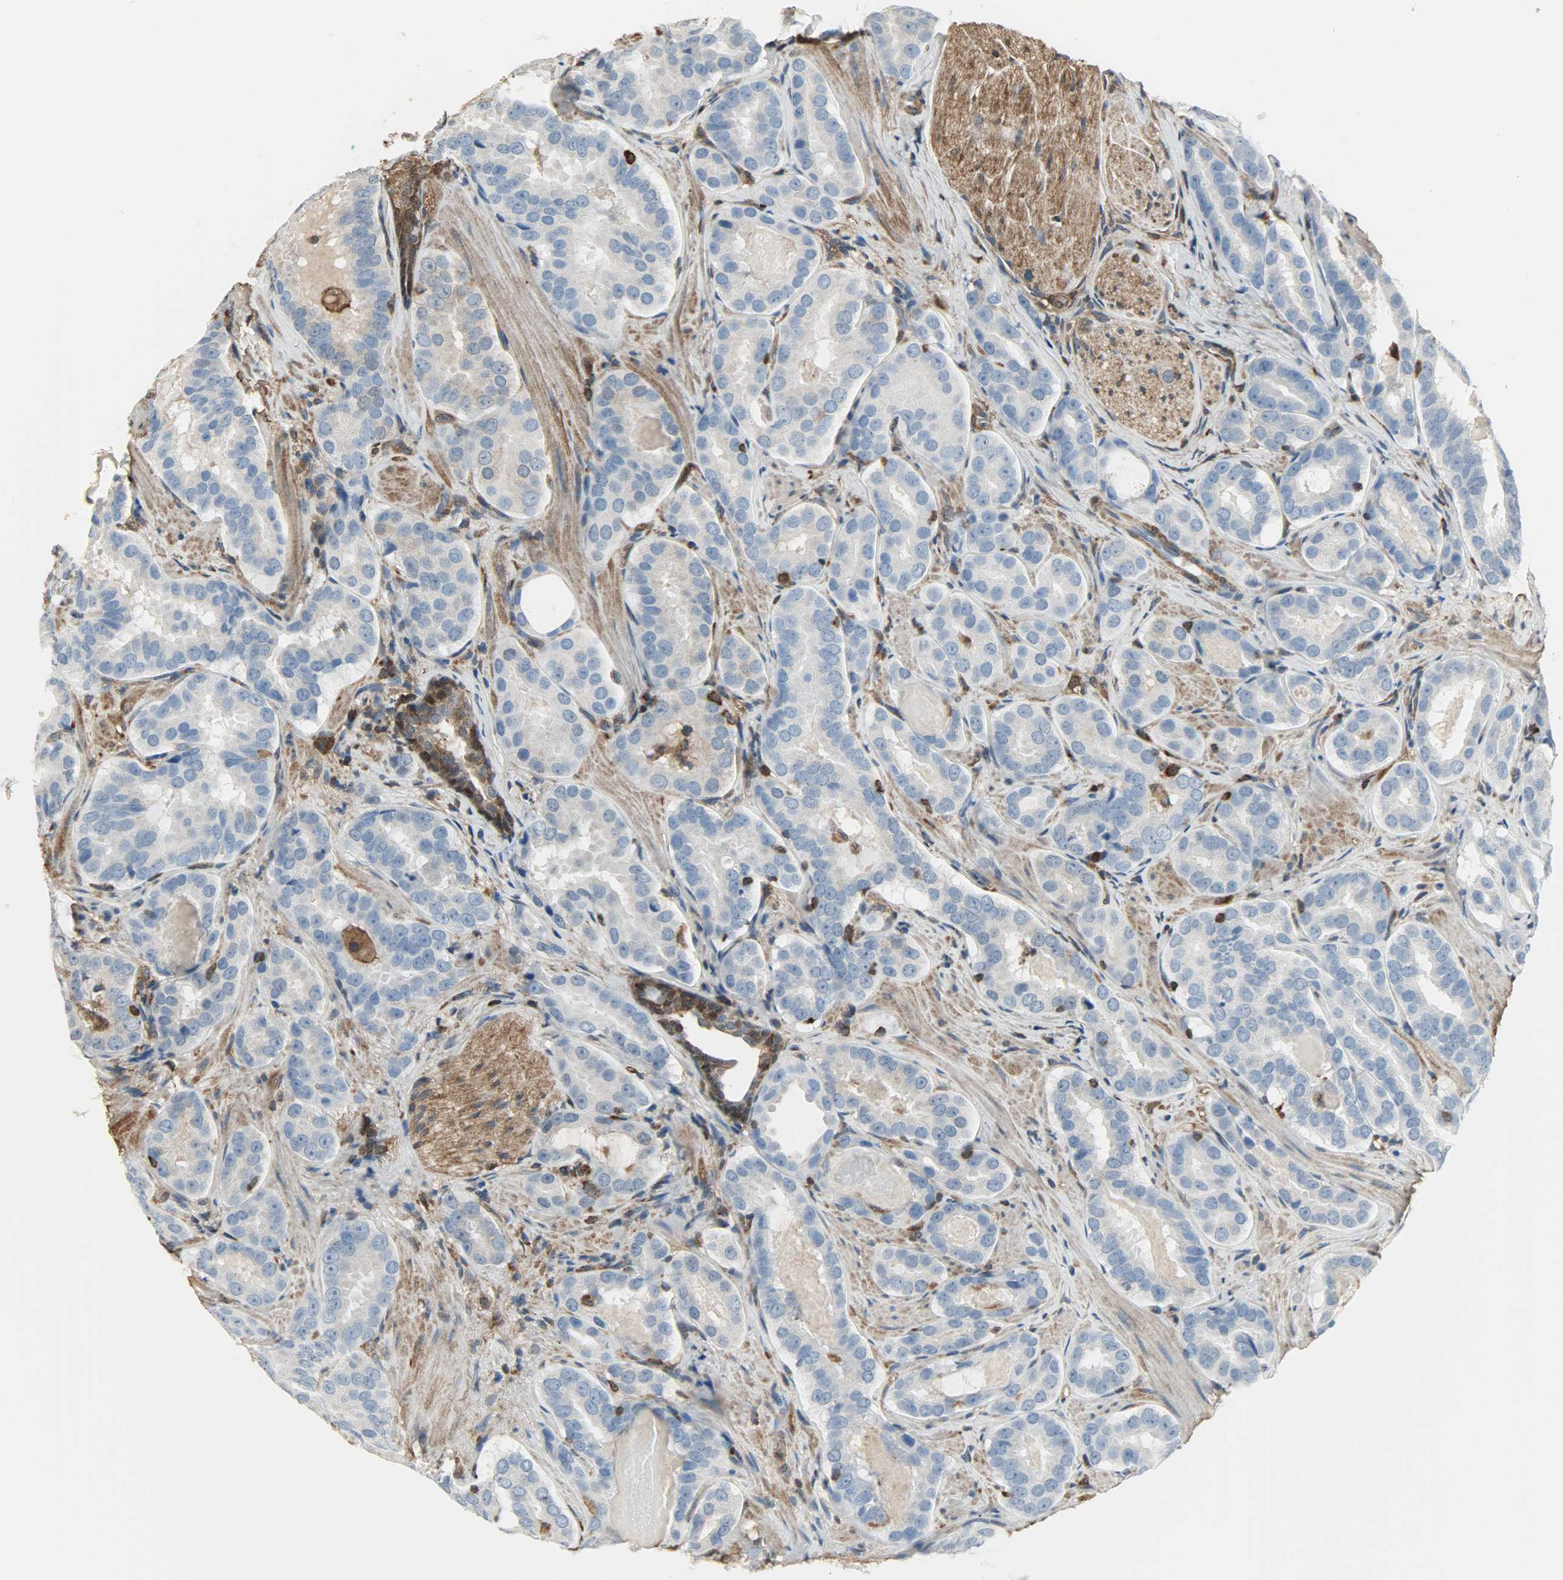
{"staining": {"intensity": "negative", "quantity": "none", "location": "none"}, "tissue": "prostate cancer", "cell_type": "Tumor cells", "image_type": "cancer", "snomed": [{"axis": "morphology", "description": "Adenocarcinoma, Low grade"}, {"axis": "topography", "description": "Prostate"}], "caption": "Immunohistochemistry (IHC) micrograph of prostate low-grade adenocarcinoma stained for a protein (brown), which shows no staining in tumor cells.", "gene": "LDHB", "patient": {"sex": "male", "age": 59}}